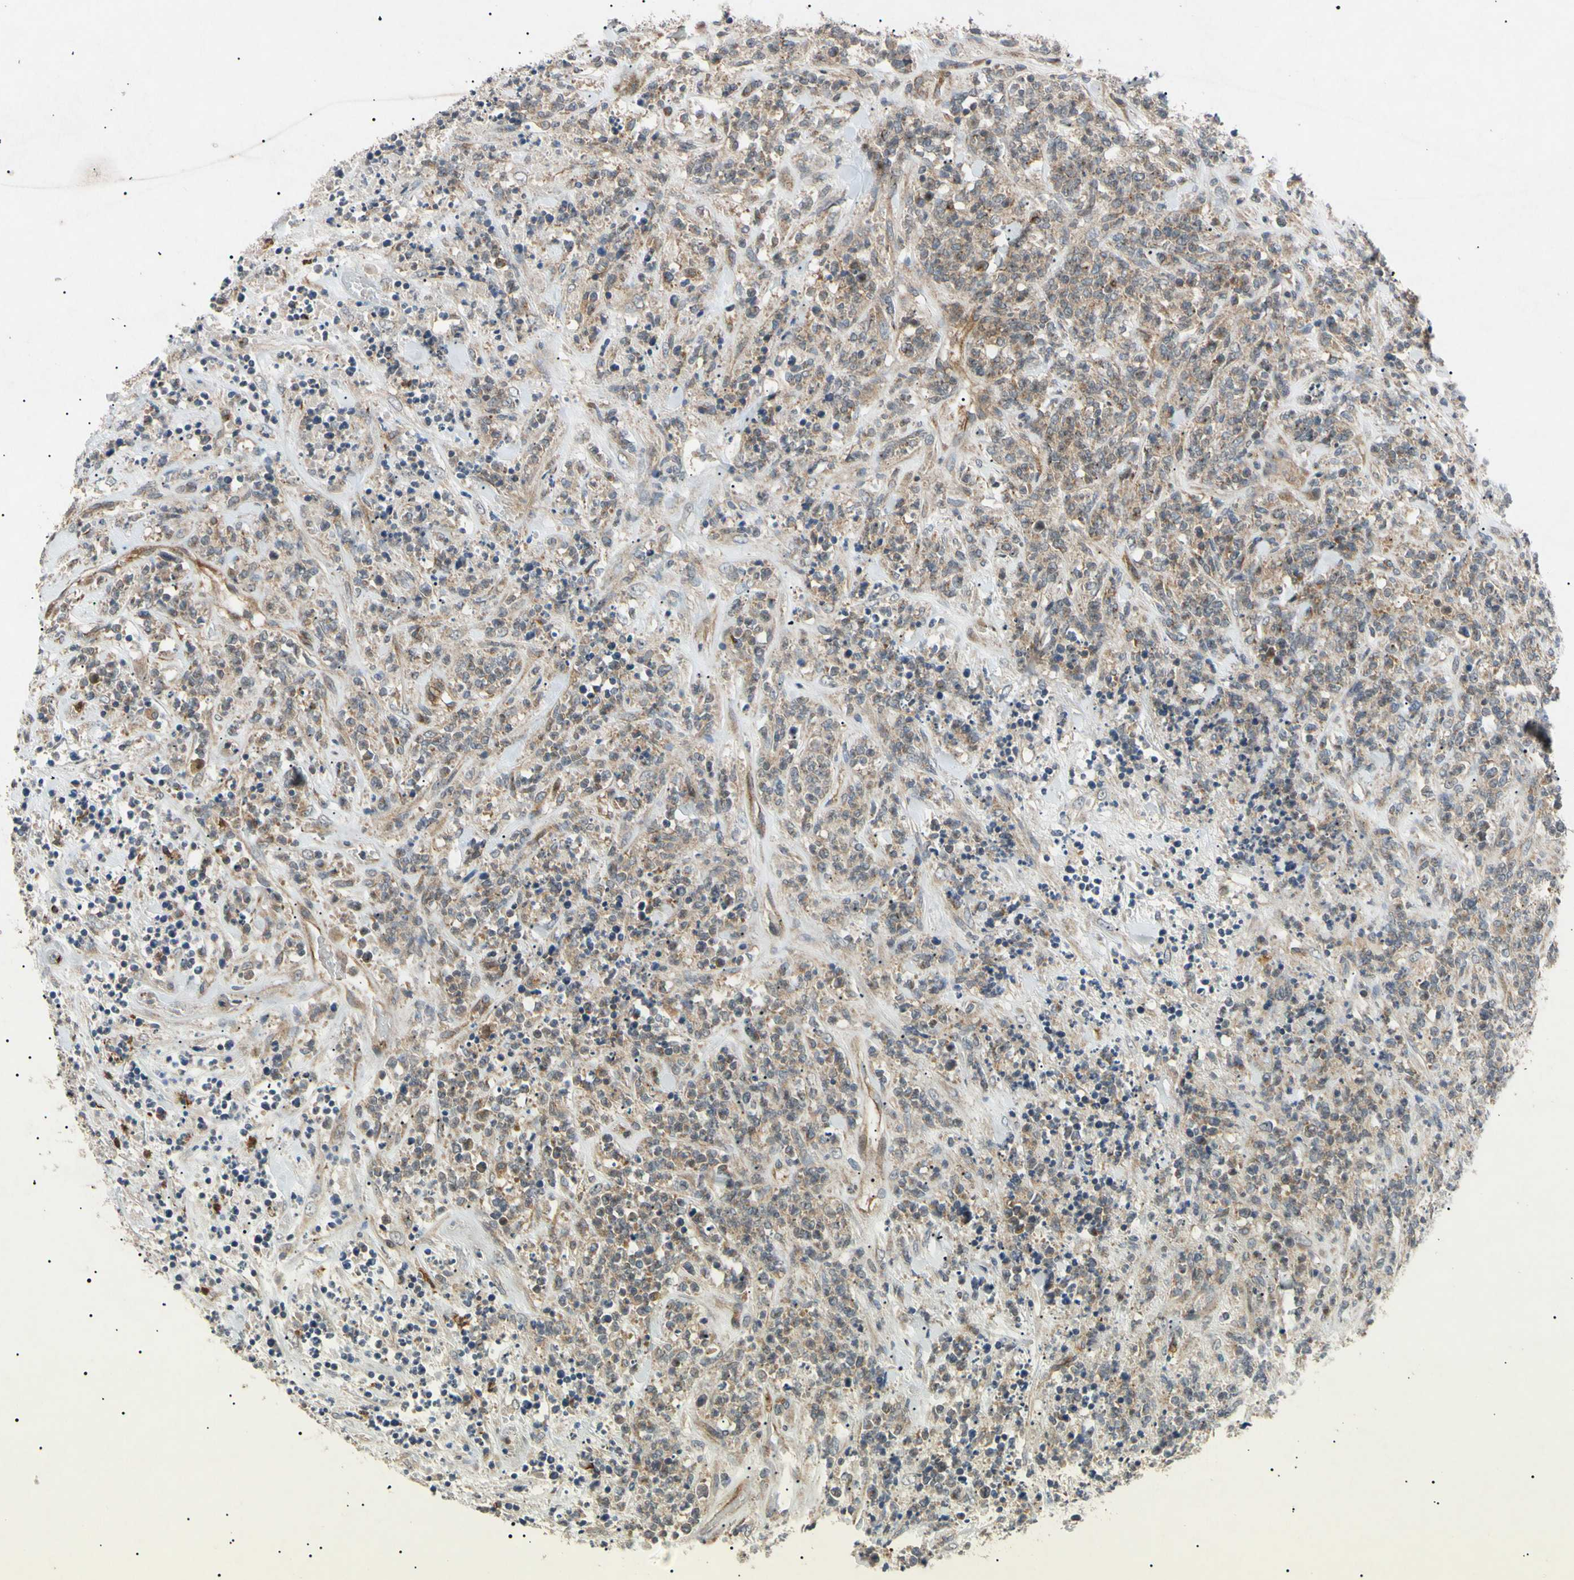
{"staining": {"intensity": "weak", "quantity": "<25%", "location": "cytoplasmic/membranous"}, "tissue": "lymphoma", "cell_type": "Tumor cells", "image_type": "cancer", "snomed": [{"axis": "morphology", "description": "Malignant lymphoma, non-Hodgkin's type, High grade"}, {"axis": "topography", "description": "Soft tissue"}], "caption": "Immunohistochemistry of human lymphoma demonstrates no expression in tumor cells. The staining was performed using DAB to visualize the protein expression in brown, while the nuclei were stained in blue with hematoxylin (Magnification: 20x).", "gene": "TUBB4A", "patient": {"sex": "male", "age": 18}}